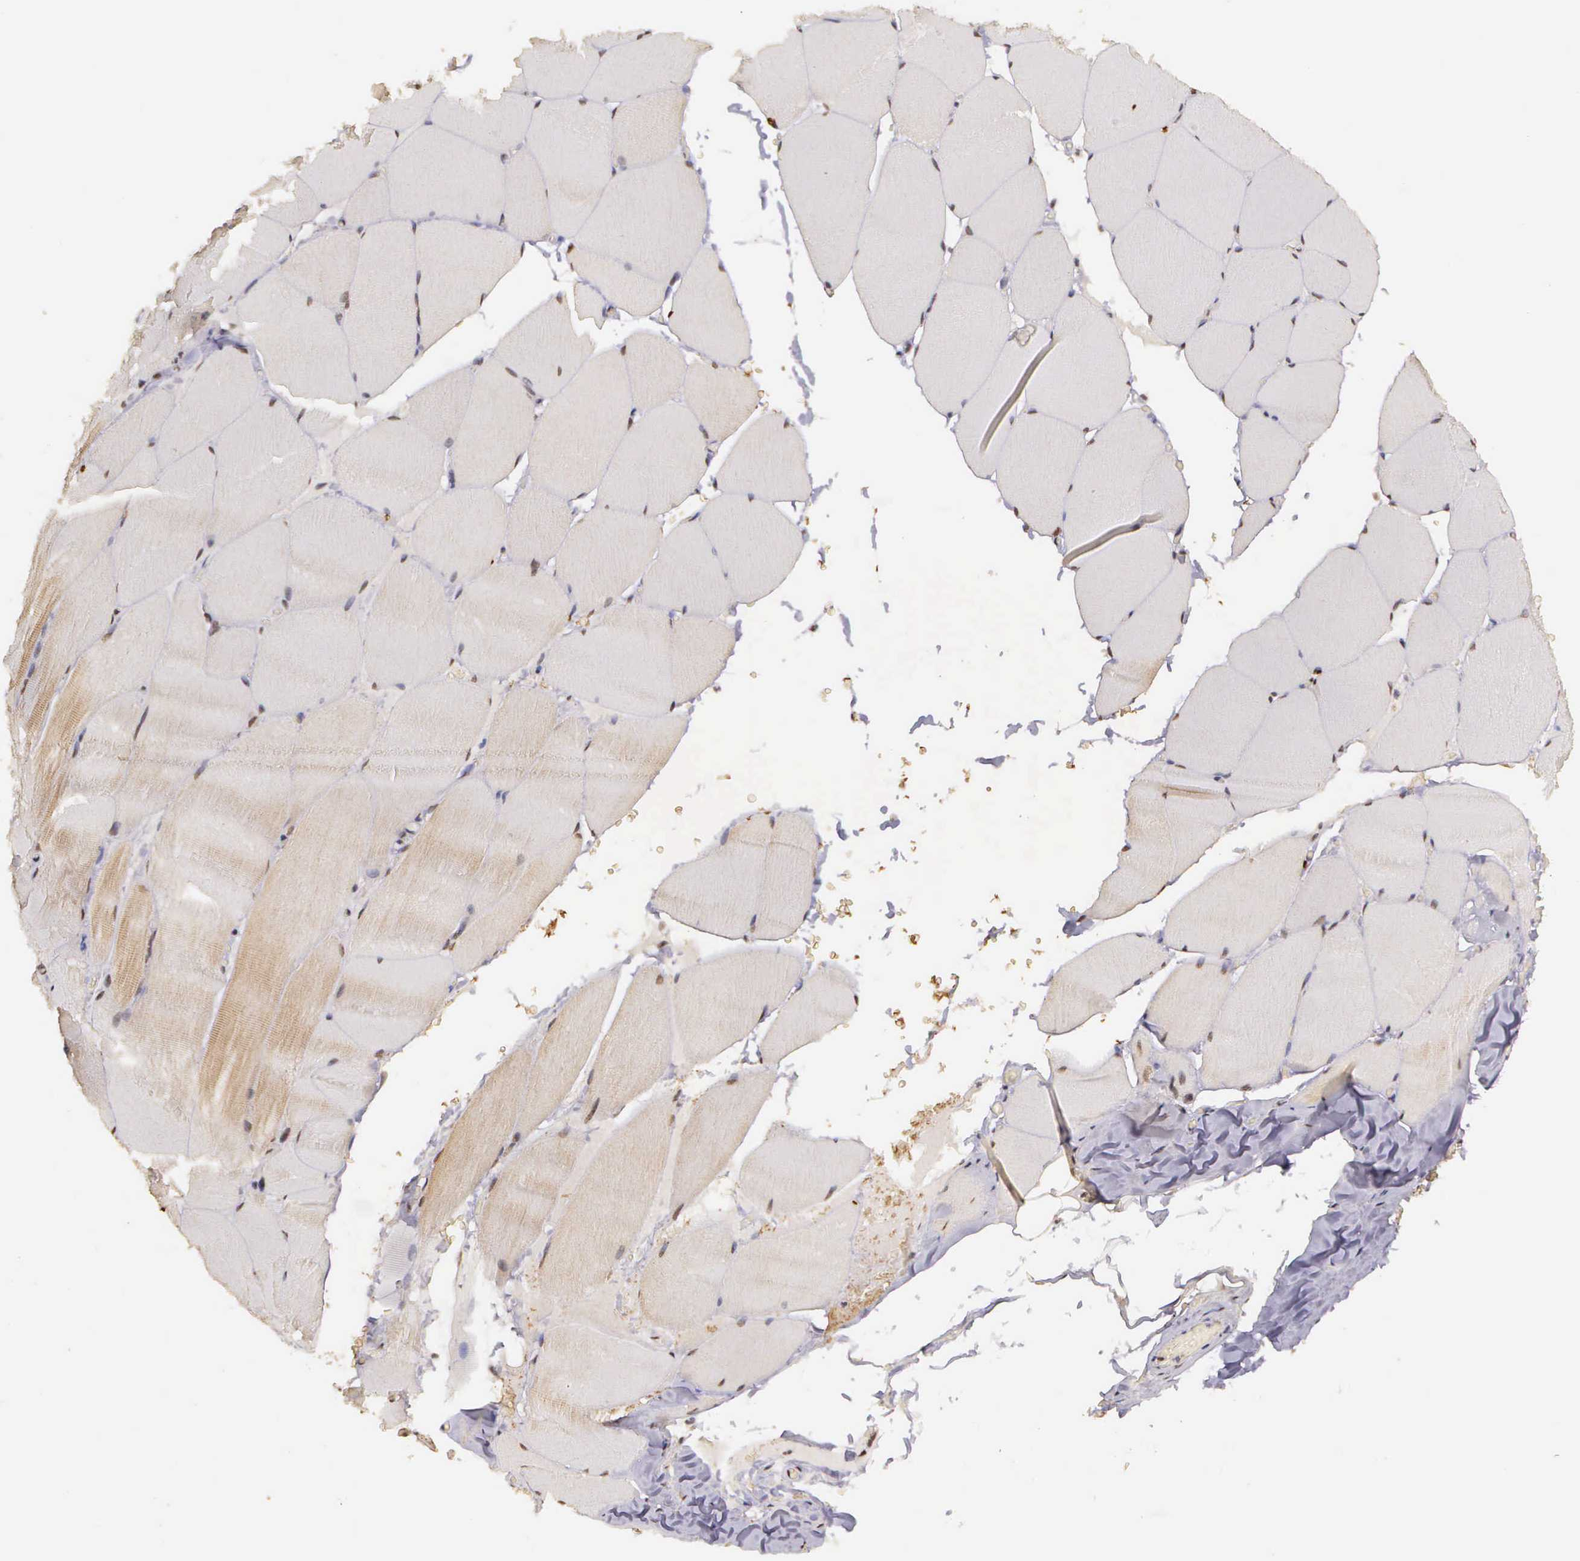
{"staining": {"intensity": "negative", "quantity": "none", "location": "none"}, "tissue": "skeletal muscle", "cell_type": "Myocytes", "image_type": "normal", "snomed": [{"axis": "morphology", "description": "Normal tissue, NOS"}, {"axis": "topography", "description": "Skeletal muscle"}], "caption": "Protein analysis of unremarkable skeletal muscle shows no significant positivity in myocytes.", "gene": "ARMCX5", "patient": {"sex": "male", "age": 71}}